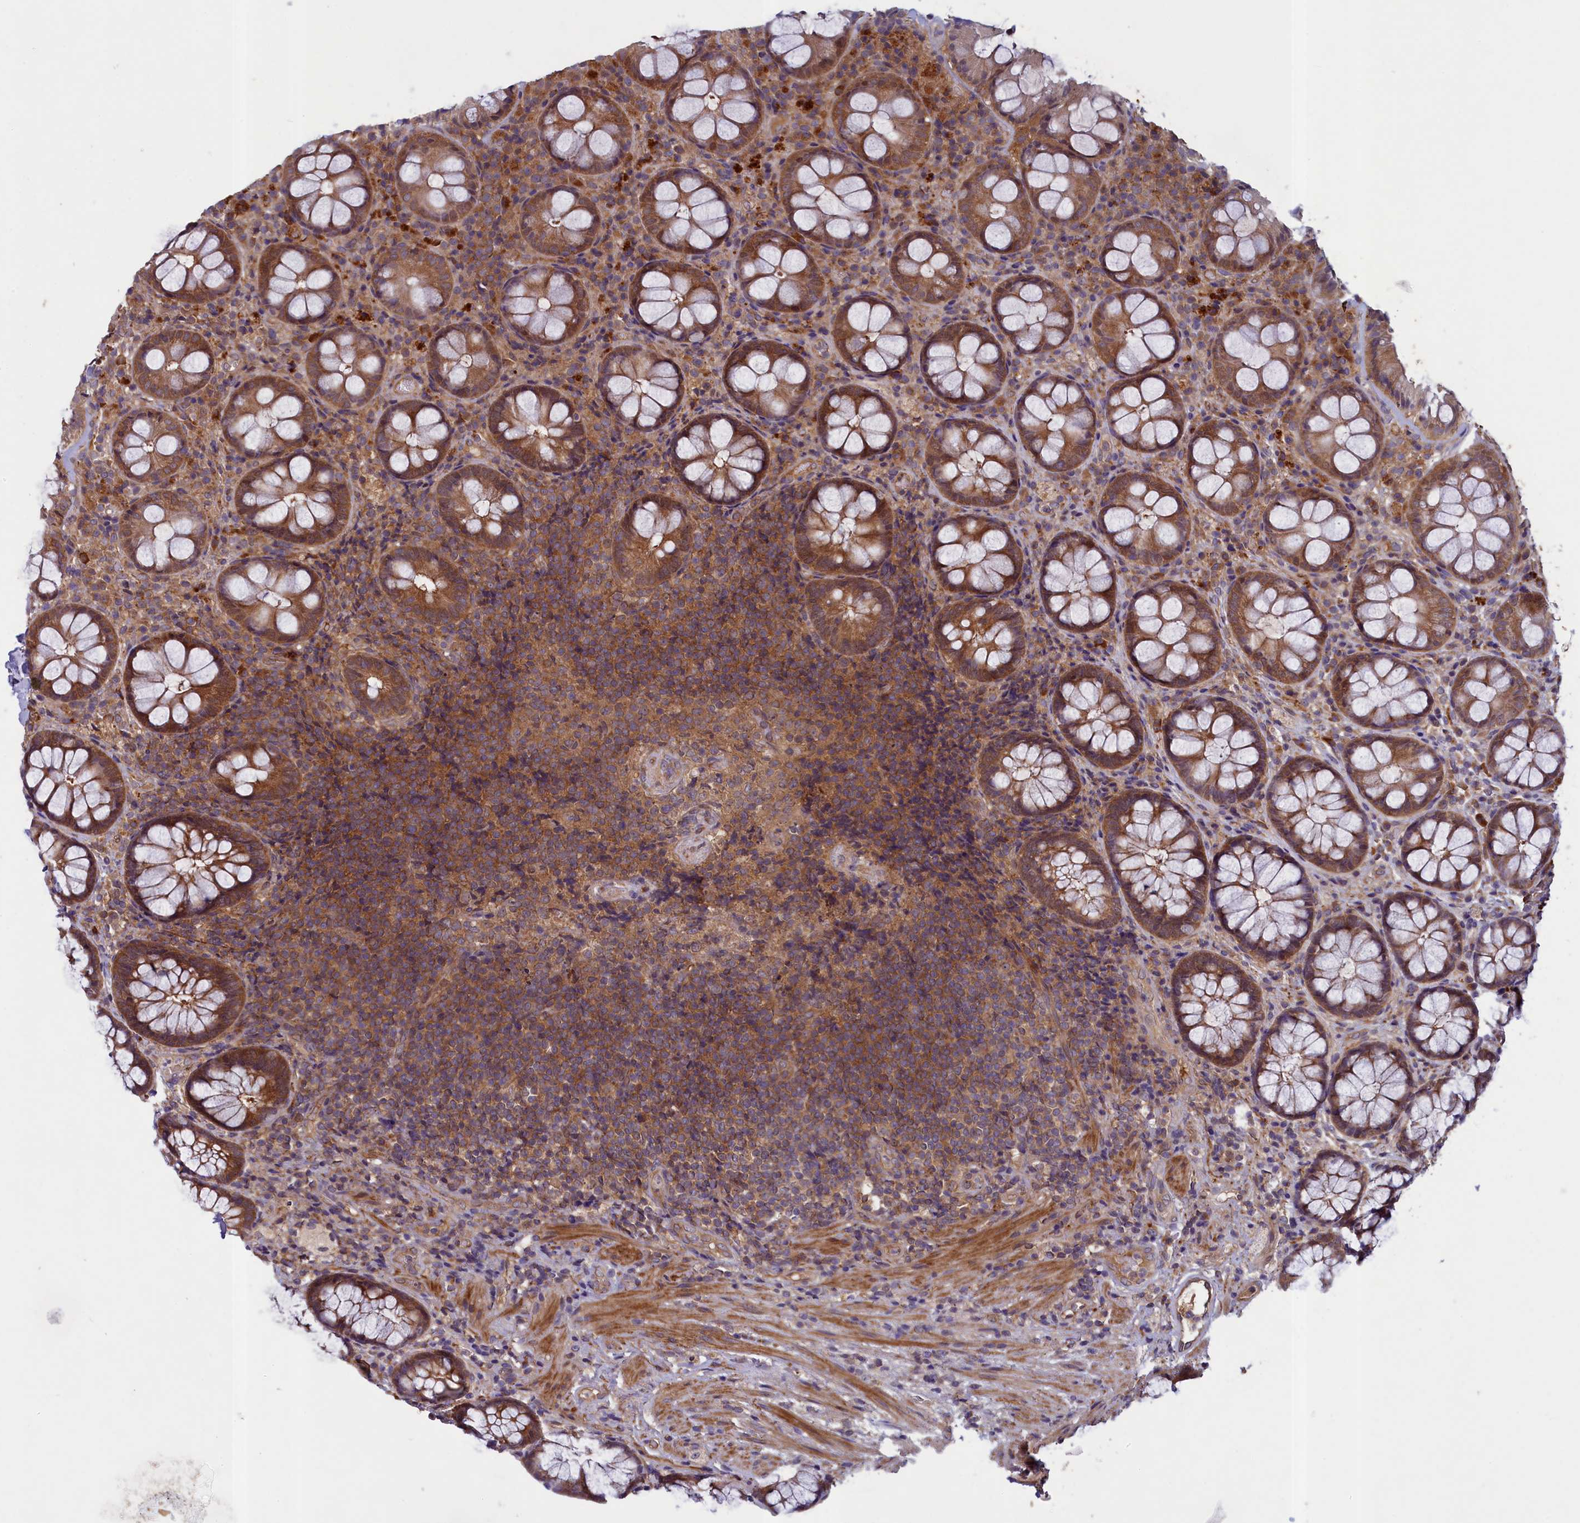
{"staining": {"intensity": "moderate", "quantity": ">75%", "location": "cytoplasmic/membranous"}, "tissue": "rectum", "cell_type": "Glandular cells", "image_type": "normal", "snomed": [{"axis": "morphology", "description": "Normal tissue, NOS"}, {"axis": "topography", "description": "Rectum"}], "caption": "Brown immunohistochemical staining in benign human rectum shows moderate cytoplasmic/membranous positivity in approximately >75% of glandular cells. The staining was performed using DAB, with brown indicating positive protein expression. Nuclei are stained blue with hematoxylin.", "gene": "NUBP1", "patient": {"sex": "male", "age": 83}}